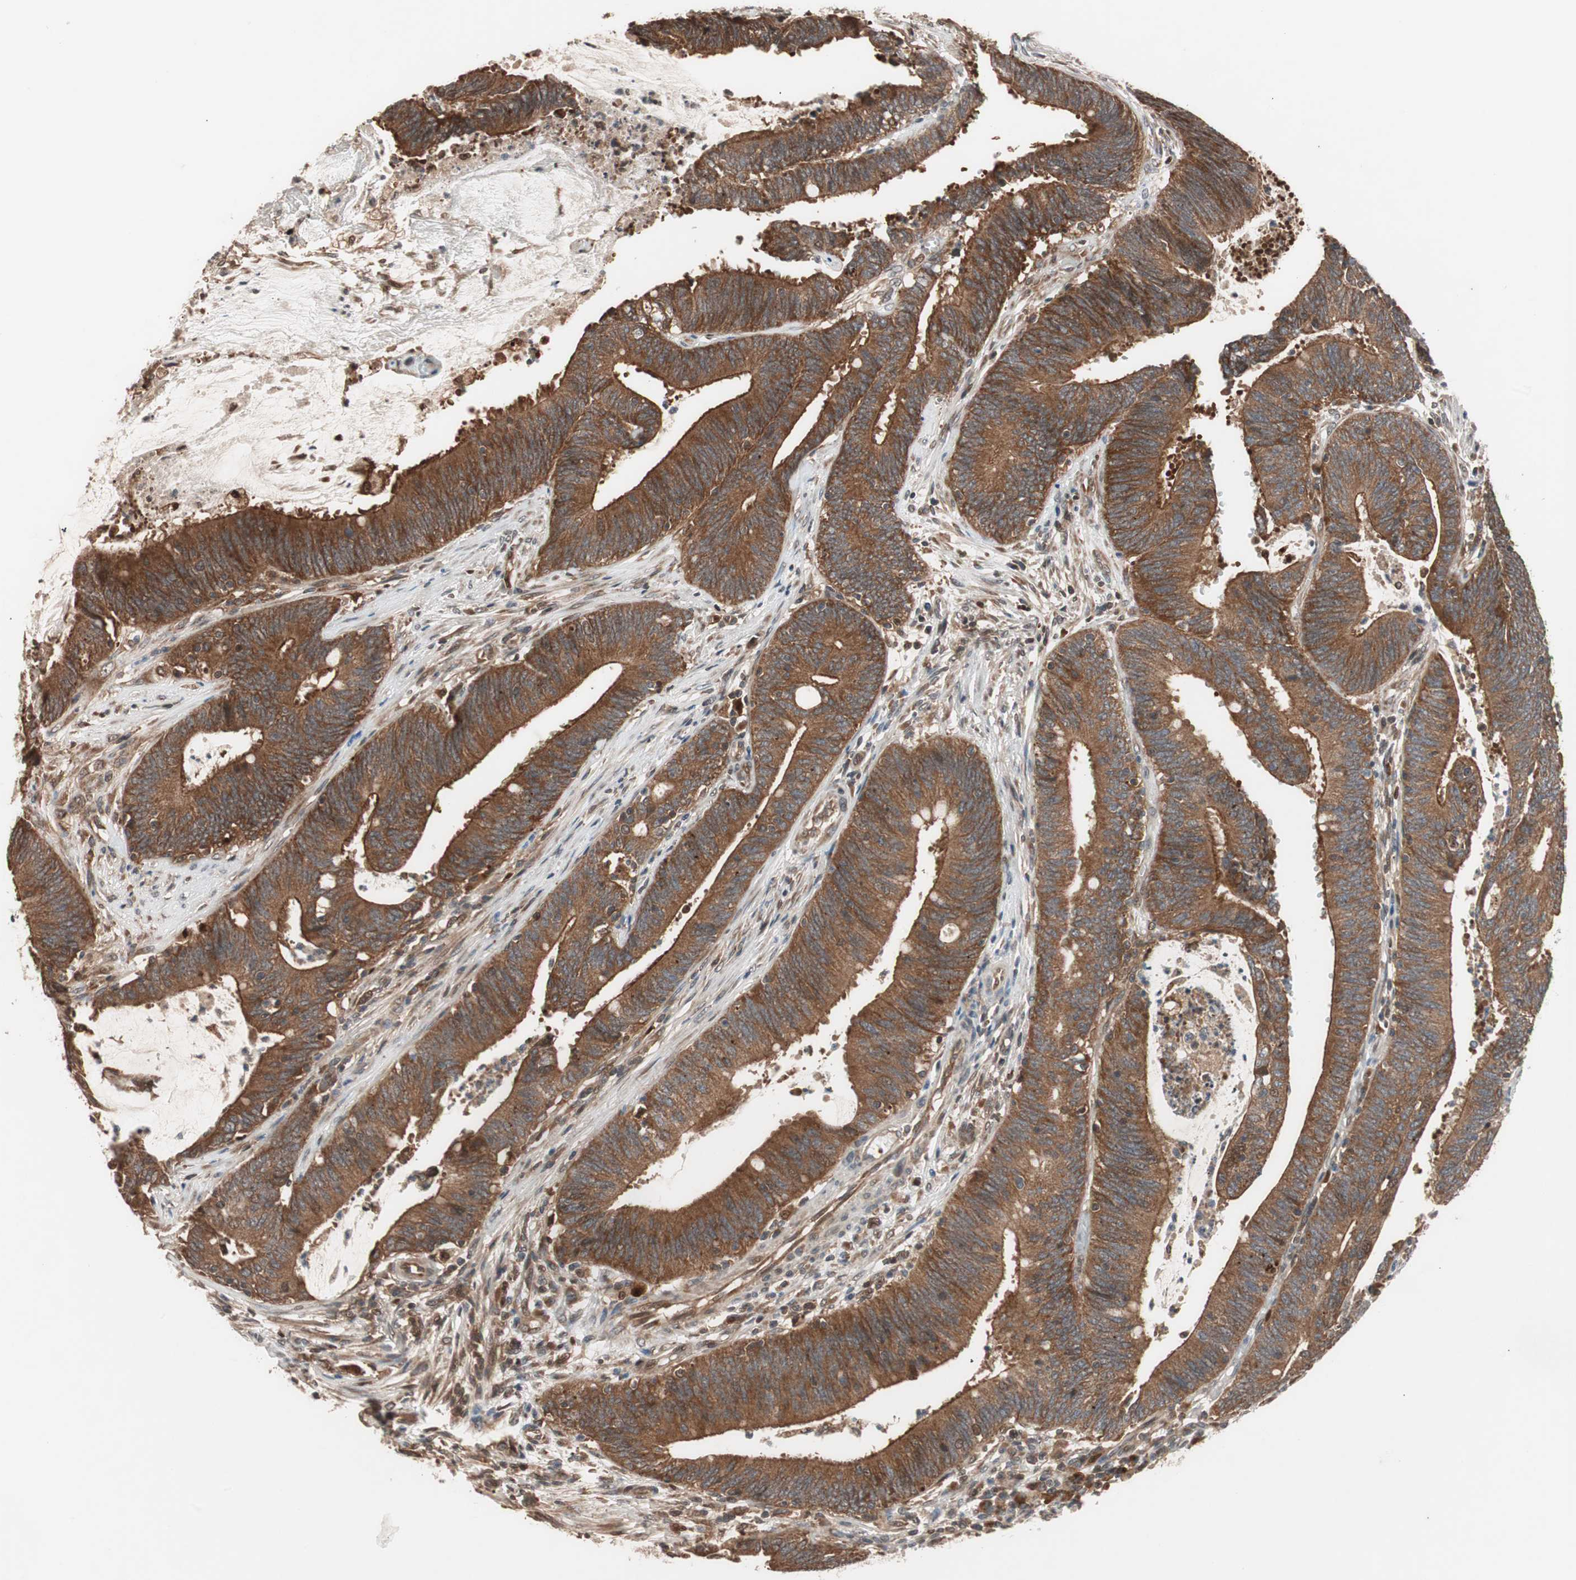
{"staining": {"intensity": "strong", "quantity": ">75%", "location": "cytoplasmic/membranous"}, "tissue": "colorectal cancer", "cell_type": "Tumor cells", "image_type": "cancer", "snomed": [{"axis": "morphology", "description": "Adenocarcinoma, NOS"}, {"axis": "topography", "description": "Rectum"}], "caption": "Protein expression analysis of human colorectal adenocarcinoma reveals strong cytoplasmic/membranous staining in approximately >75% of tumor cells.", "gene": "NF2", "patient": {"sex": "female", "age": 66}}